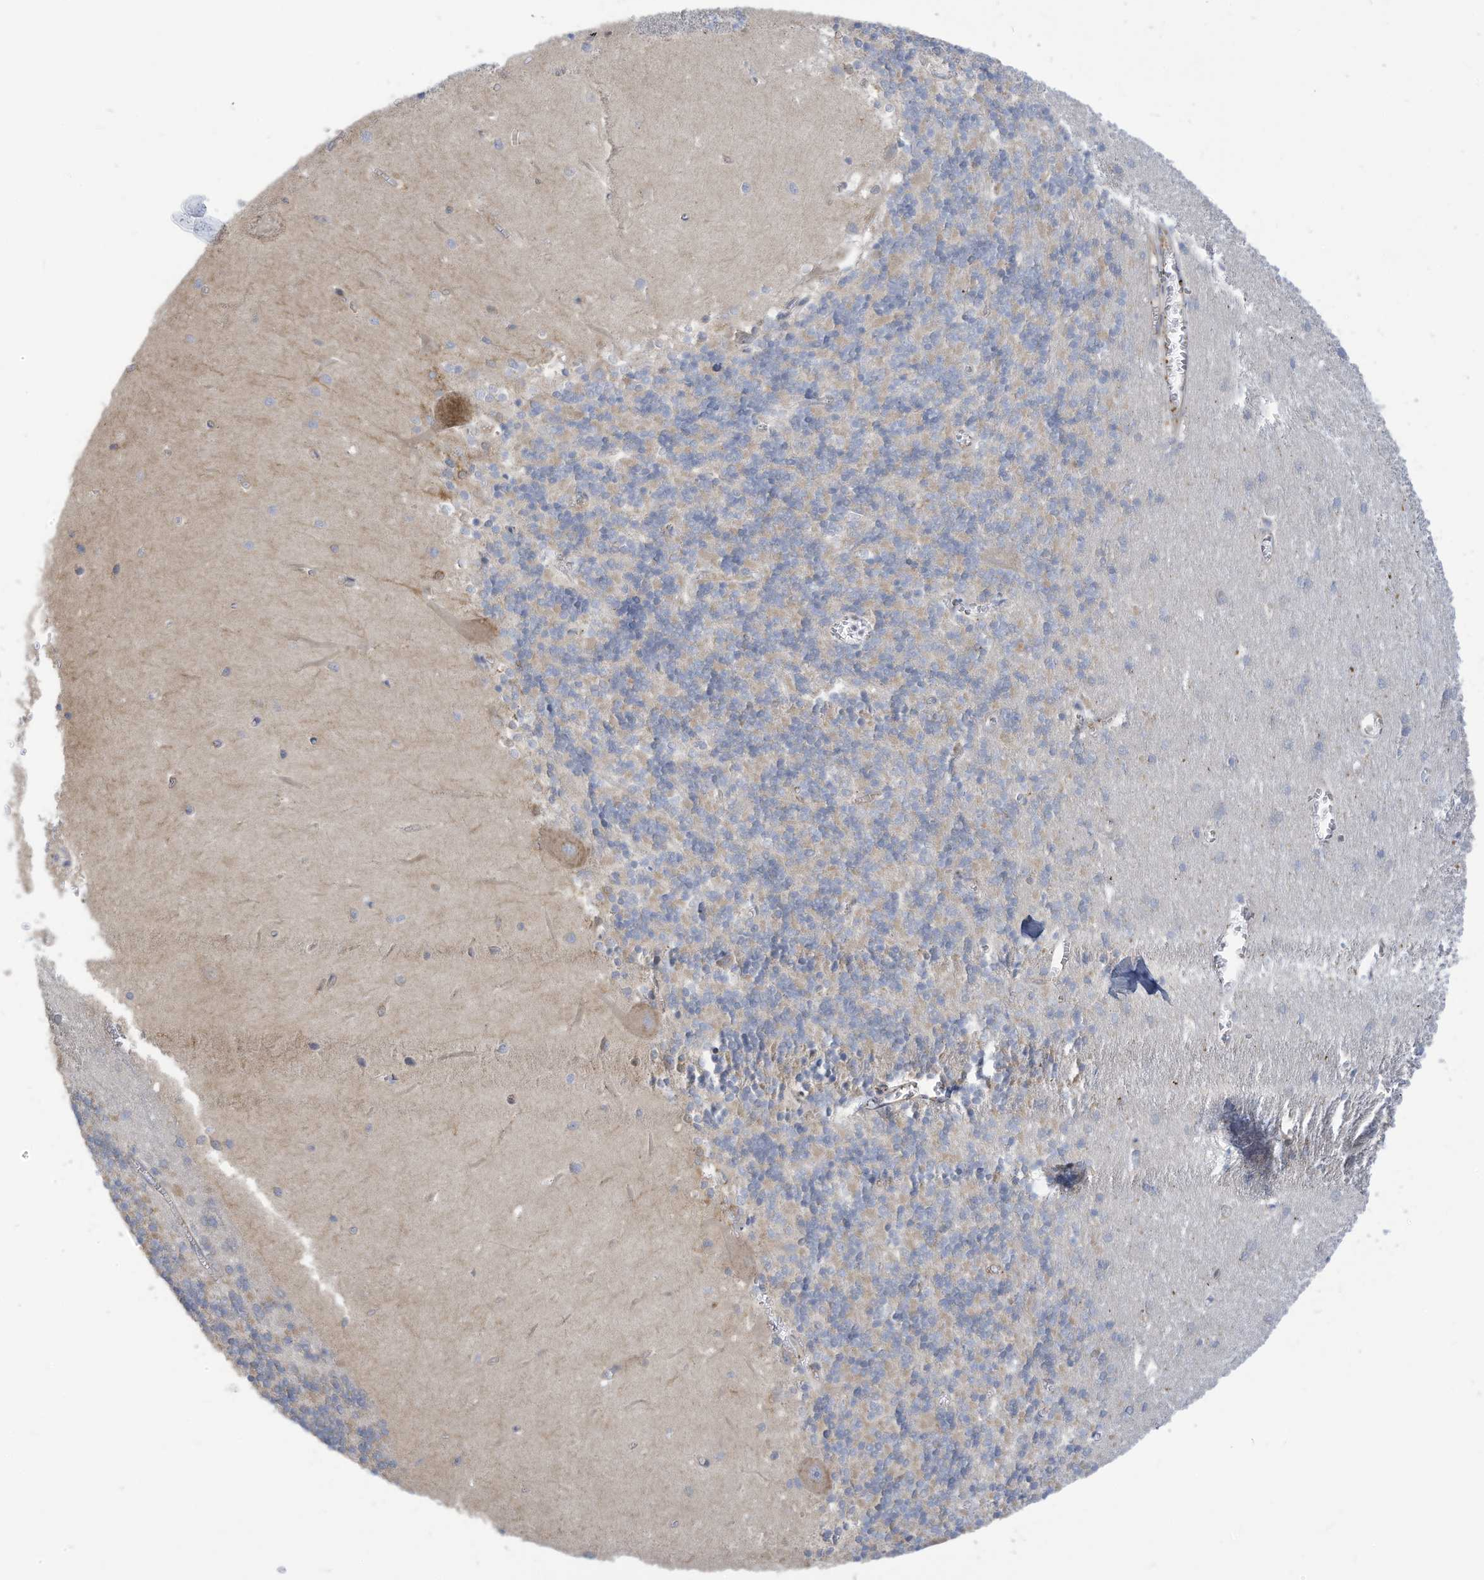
{"staining": {"intensity": "weak", "quantity": "<25%", "location": "cytoplasmic/membranous"}, "tissue": "cerebellum", "cell_type": "Cells in granular layer", "image_type": "normal", "snomed": [{"axis": "morphology", "description": "Normal tissue, NOS"}, {"axis": "topography", "description": "Cerebellum"}], "caption": "Cells in granular layer show no significant protein expression in benign cerebellum. (DAB (3,3'-diaminobenzidine) immunohistochemistry (IHC) with hematoxylin counter stain).", "gene": "ADAT2", "patient": {"sex": "male", "age": 37}}